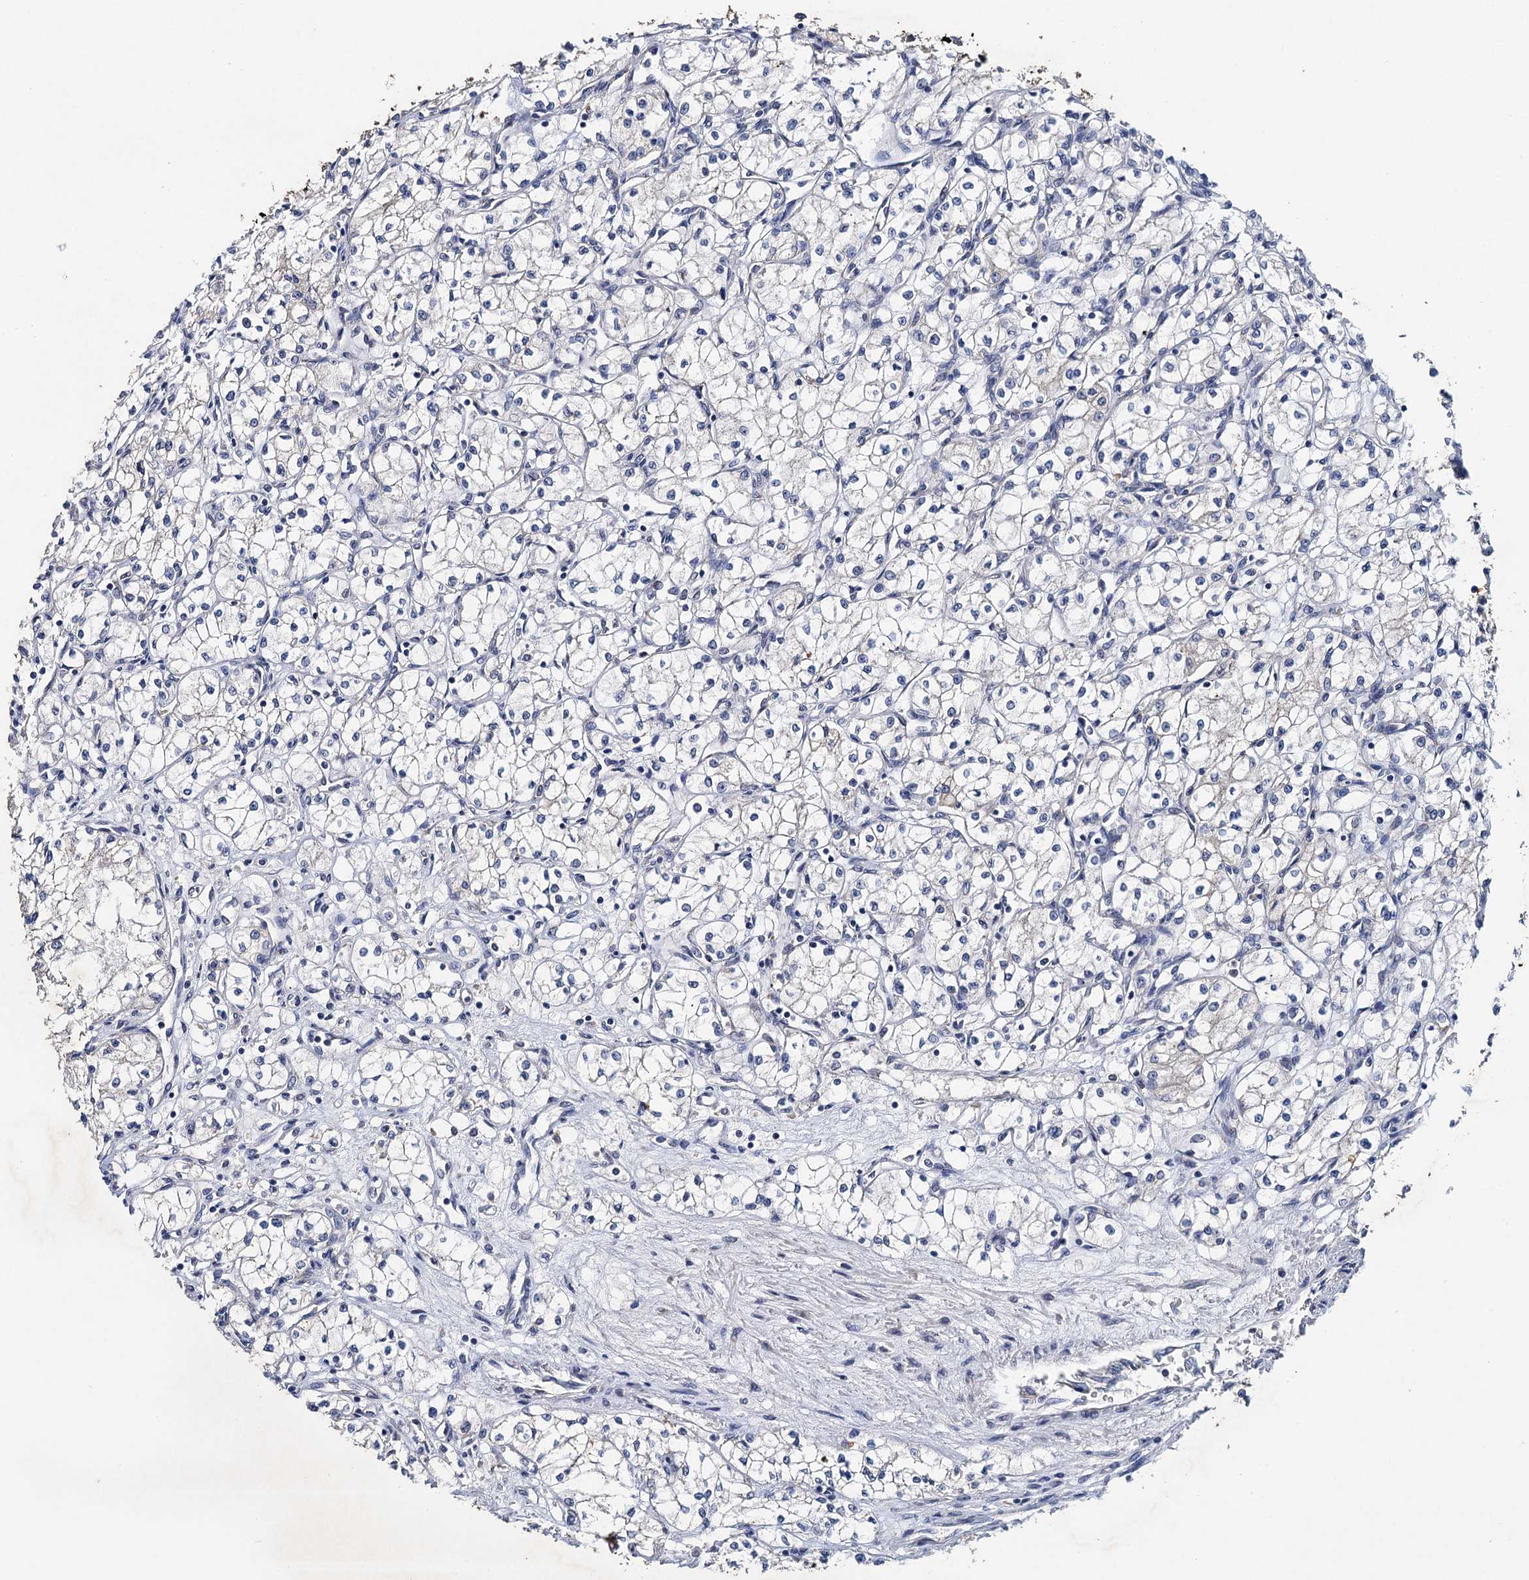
{"staining": {"intensity": "negative", "quantity": "none", "location": "none"}, "tissue": "renal cancer", "cell_type": "Tumor cells", "image_type": "cancer", "snomed": [{"axis": "morphology", "description": "Adenocarcinoma, NOS"}, {"axis": "topography", "description": "Kidney"}], "caption": "IHC of human renal cancer (adenocarcinoma) displays no positivity in tumor cells. Nuclei are stained in blue.", "gene": "TMEM39B", "patient": {"sex": "male", "age": 59}}